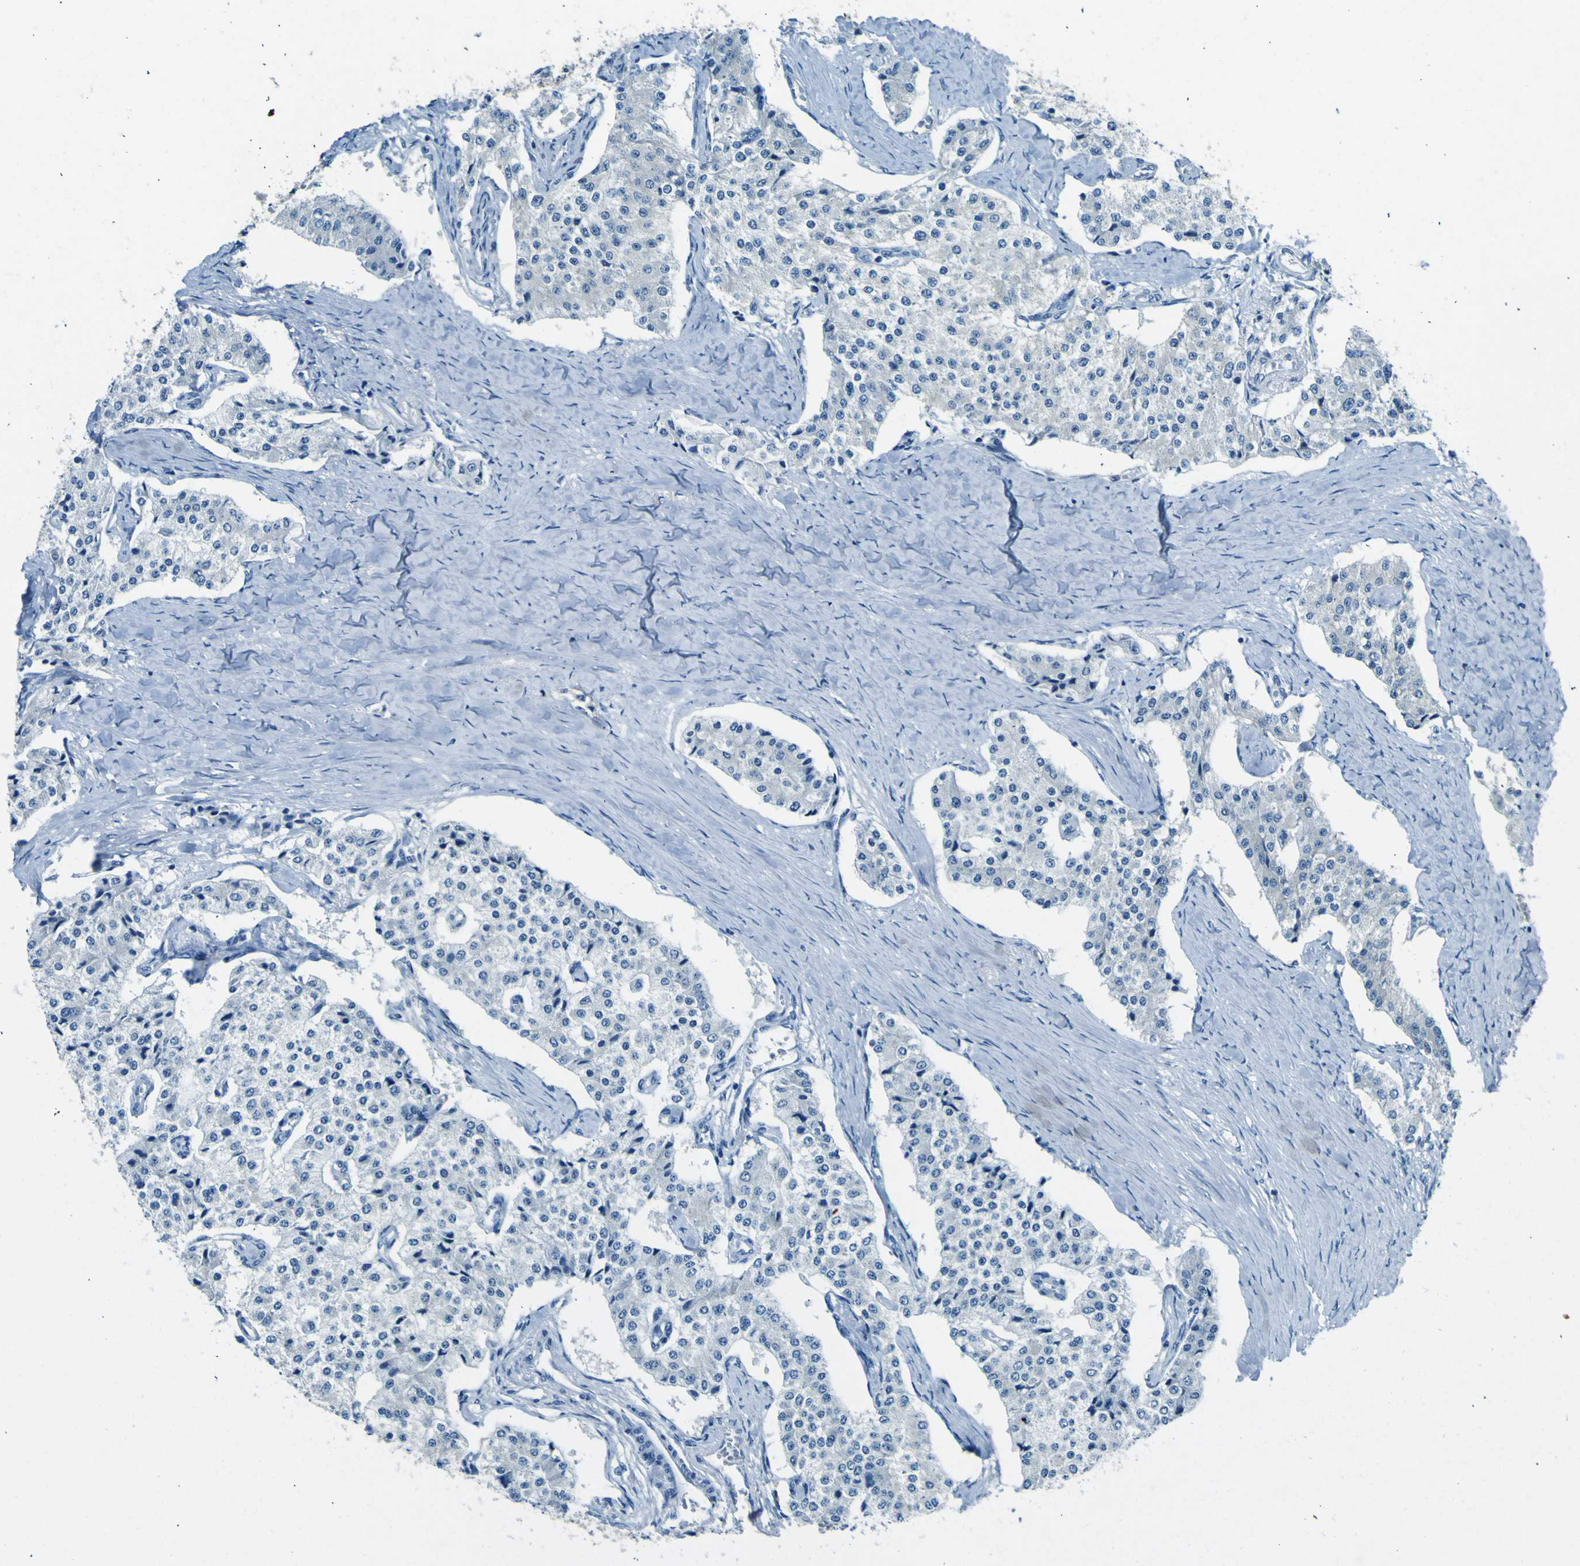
{"staining": {"intensity": "negative", "quantity": "none", "location": "none"}, "tissue": "carcinoid", "cell_type": "Tumor cells", "image_type": "cancer", "snomed": [{"axis": "morphology", "description": "Carcinoid, malignant, NOS"}, {"axis": "topography", "description": "Colon"}], "caption": "An image of carcinoid stained for a protein shows no brown staining in tumor cells.", "gene": "SORCS1", "patient": {"sex": "female", "age": 52}}